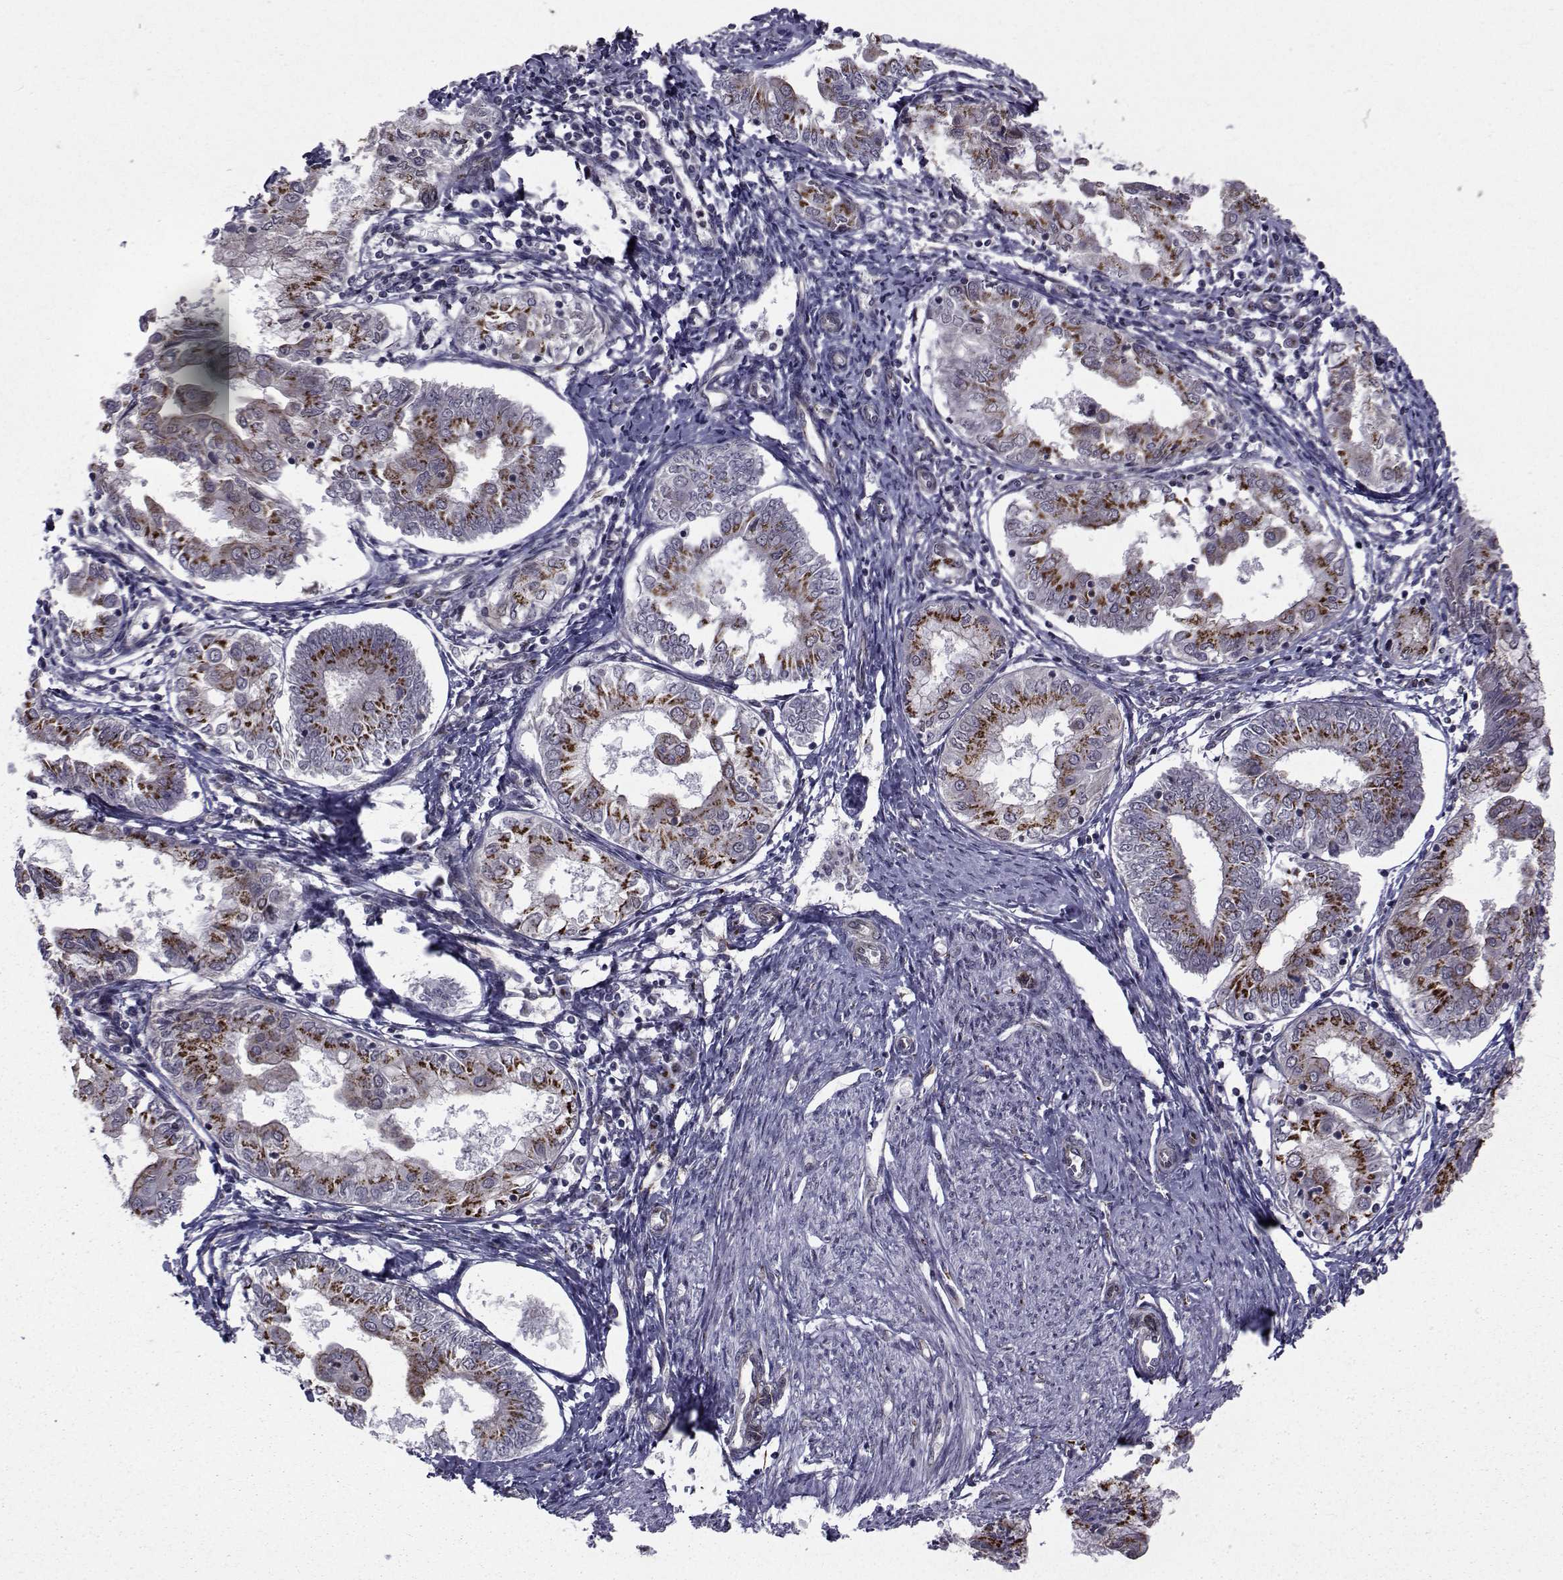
{"staining": {"intensity": "moderate", "quantity": "25%-75%", "location": "cytoplasmic/membranous"}, "tissue": "endometrial cancer", "cell_type": "Tumor cells", "image_type": "cancer", "snomed": [{"axis": "morphology", "description": "Adenocarcinoma, NOS"}, {"axis": "topography", "description": "Endometrium"}], "caption": "This micrograph exhibits IHC staining of human adenocarcinoma (endometrial), with medium moderate cytoplasmic/membranous positivity in about 25%-75% of tumor cells.", "gene": "ATP6V1C2", "patient": {"sex": "female", "age": 68}}